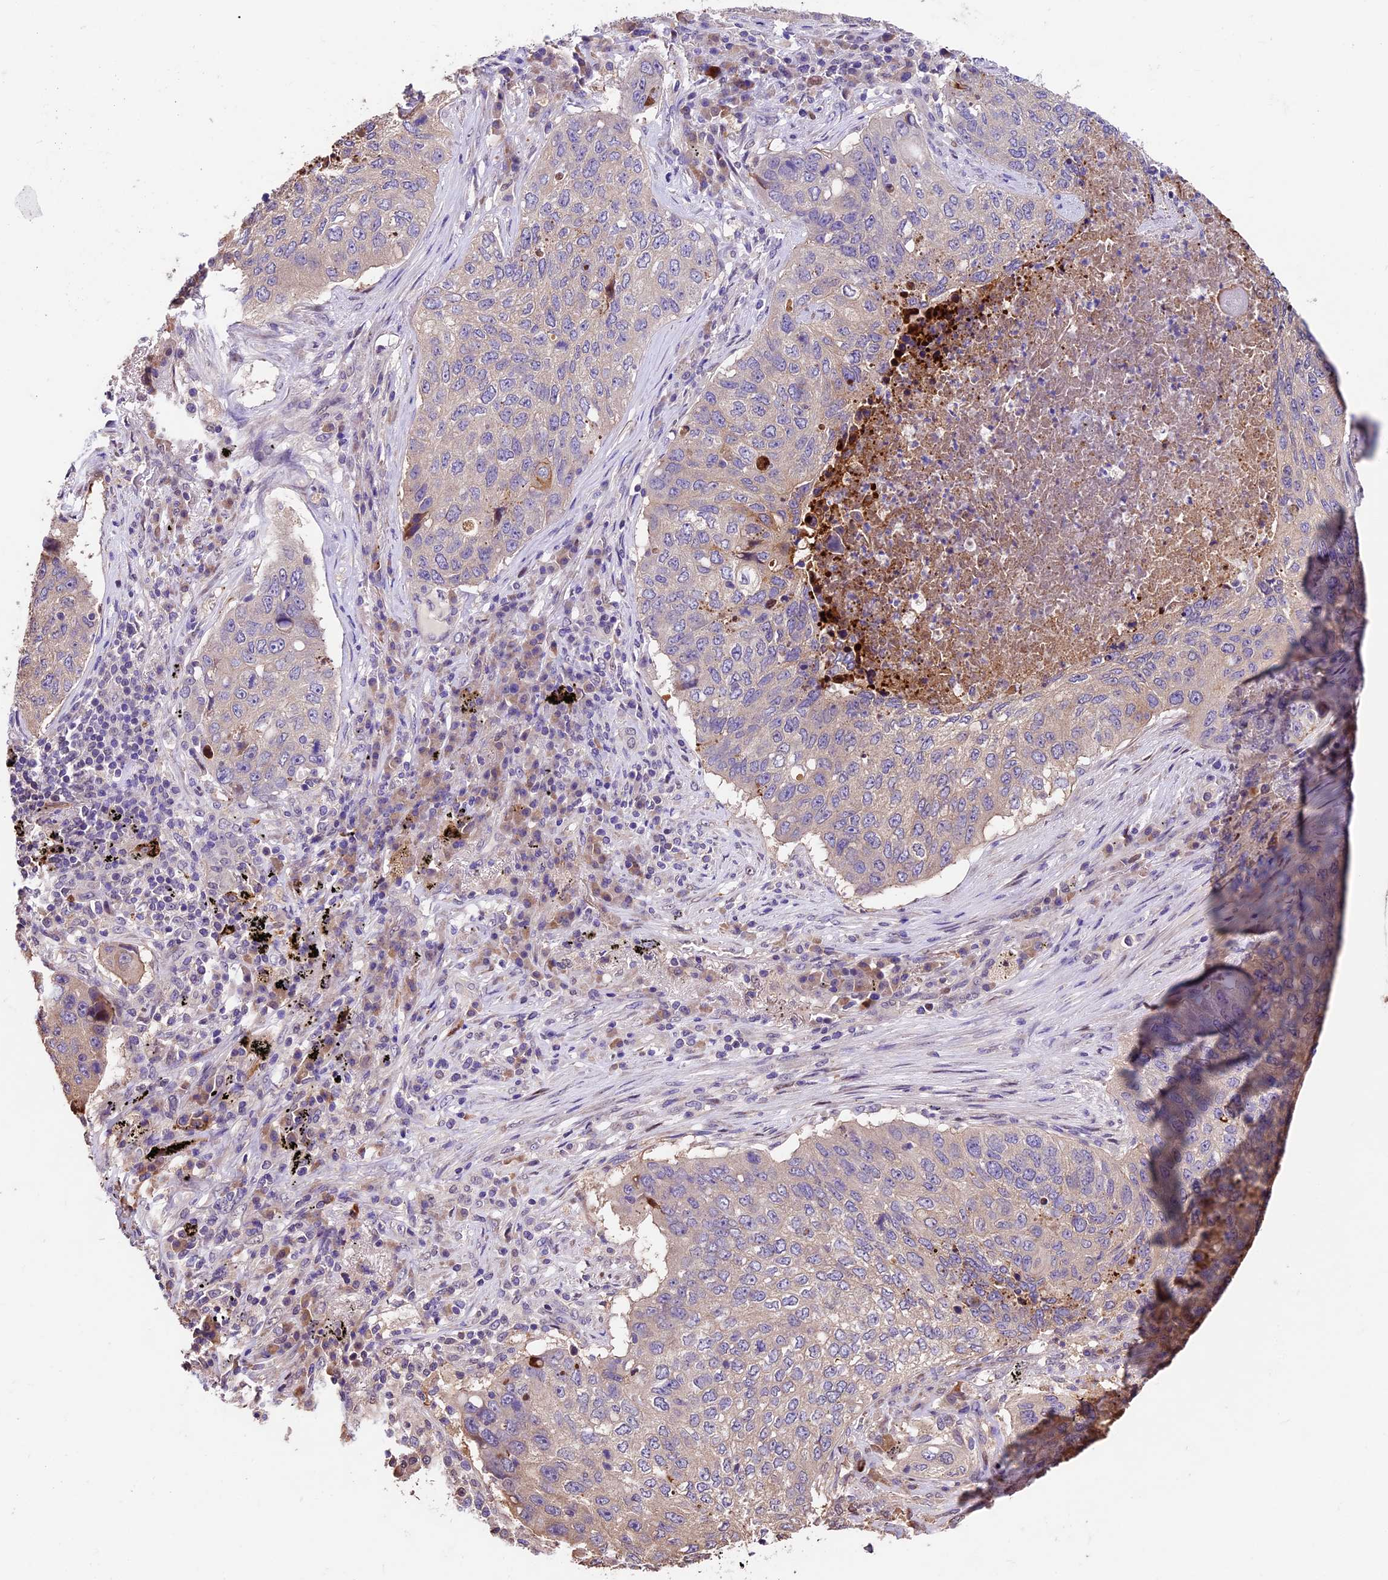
{"staining": {"intensity": "negative", "quantity": "none", "location": "none"}, "tissue": "lung cancer", "cell_type": "Tumor cells", "image_type": "cancer", "snomed": [{"axis": "morphology", "description": "Squamous cell carcinoma, NOS"}, {"axis": "topography", "description": "Lung"}], "caption": "High magnification brightfield microscopy of squamous cell carcinoma (lung) stained with DAB (3,3'-diaminobenzidine) (brown) and counterstained with hematoxylin (blue): tumor cells show no significant expression.", "gene": "SBNO2", "patient": {"sex": "female", "age": 63}}